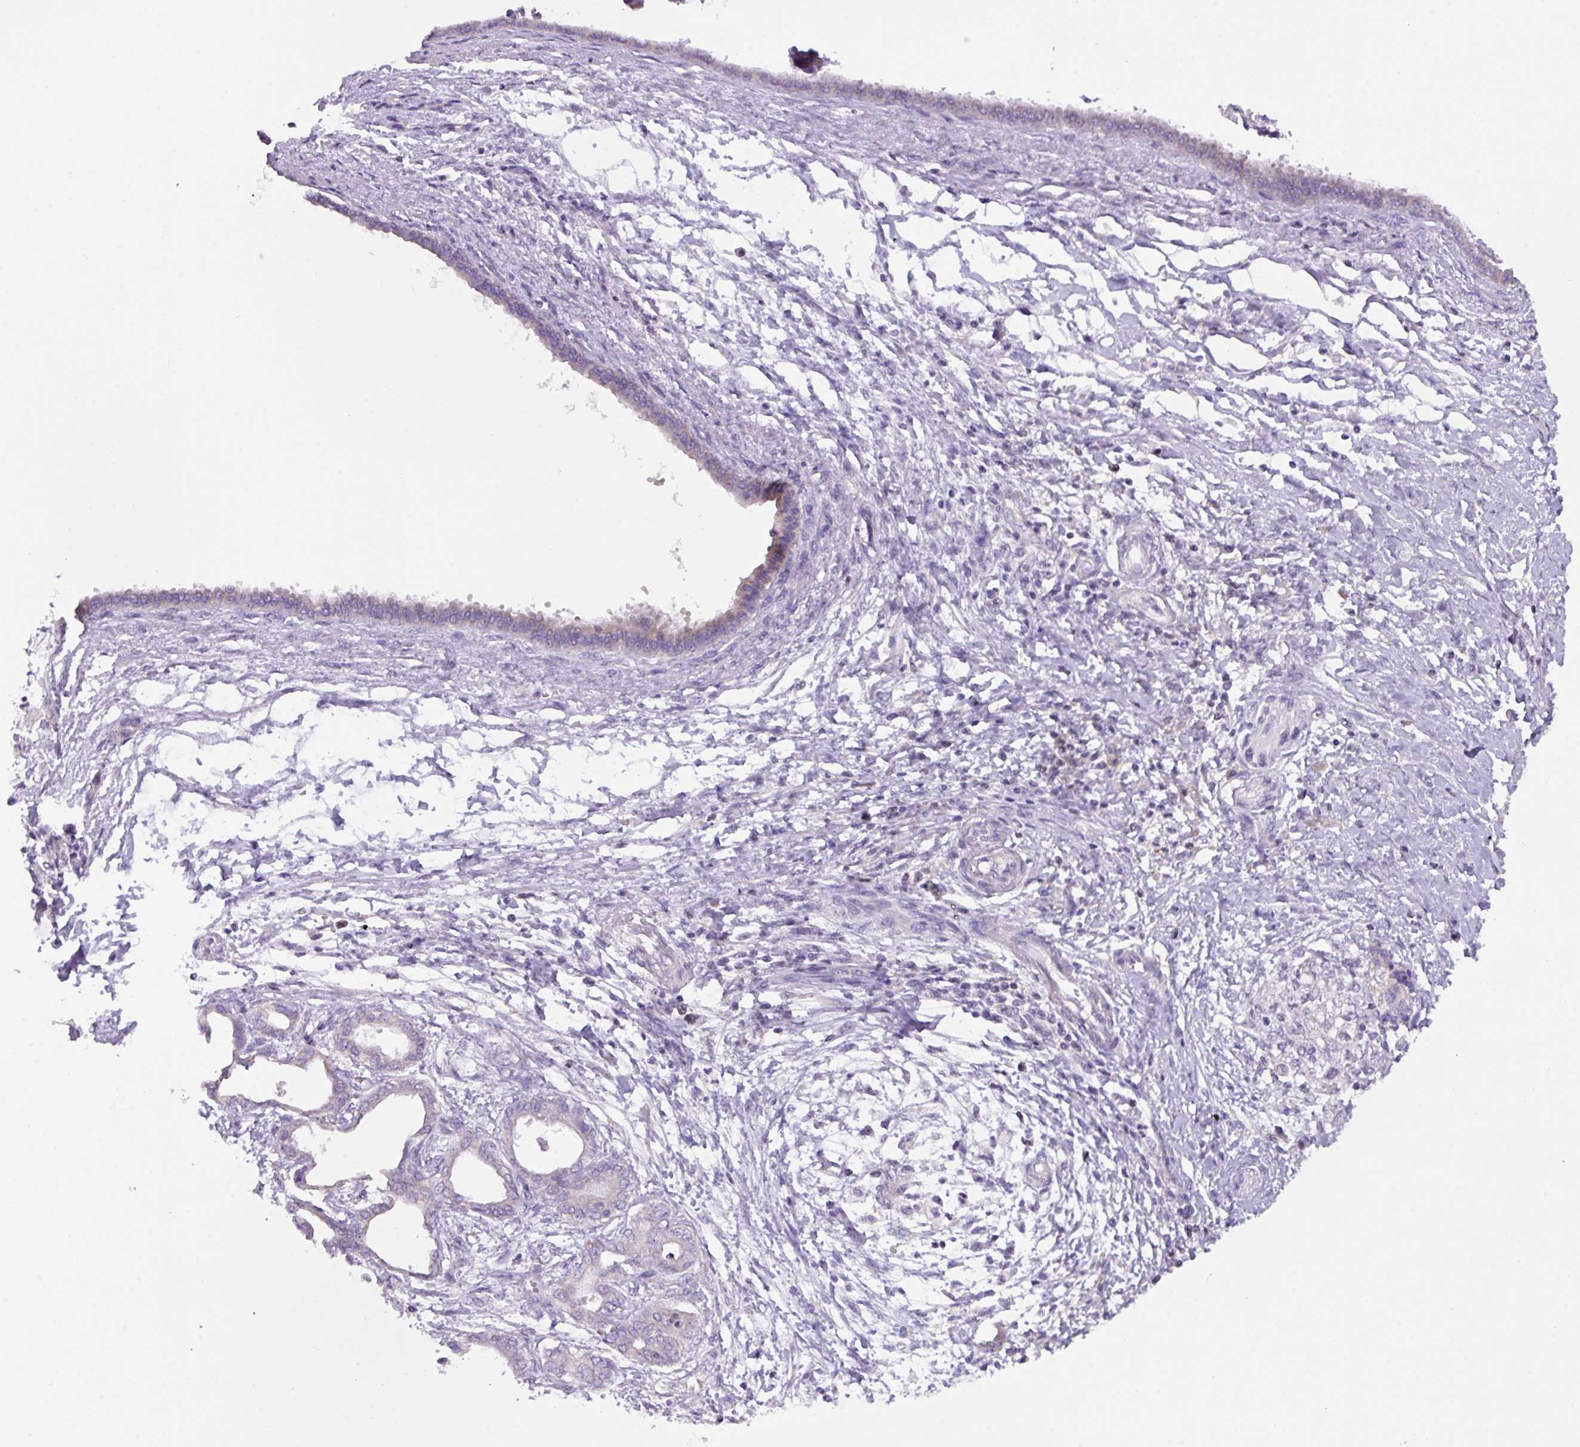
{"staining": {"intensity": "negative", "quantity": "none", "location": "none"}, "tissue": "pancreatic cancer", "cell_type": "Tumor cells", "image_type": "cancer", "snomed": [{"axis": "morphology", "description": "Adenocarcinoma, NOS"}, {"axis": "topography", "description": "Pancreas"}], "caption": "This is an IHC image of pancreatic cancer. There is no positivity in tumor cells.", "gene": "ZNF394", "patient": {"sex": "female", "age": 55}}